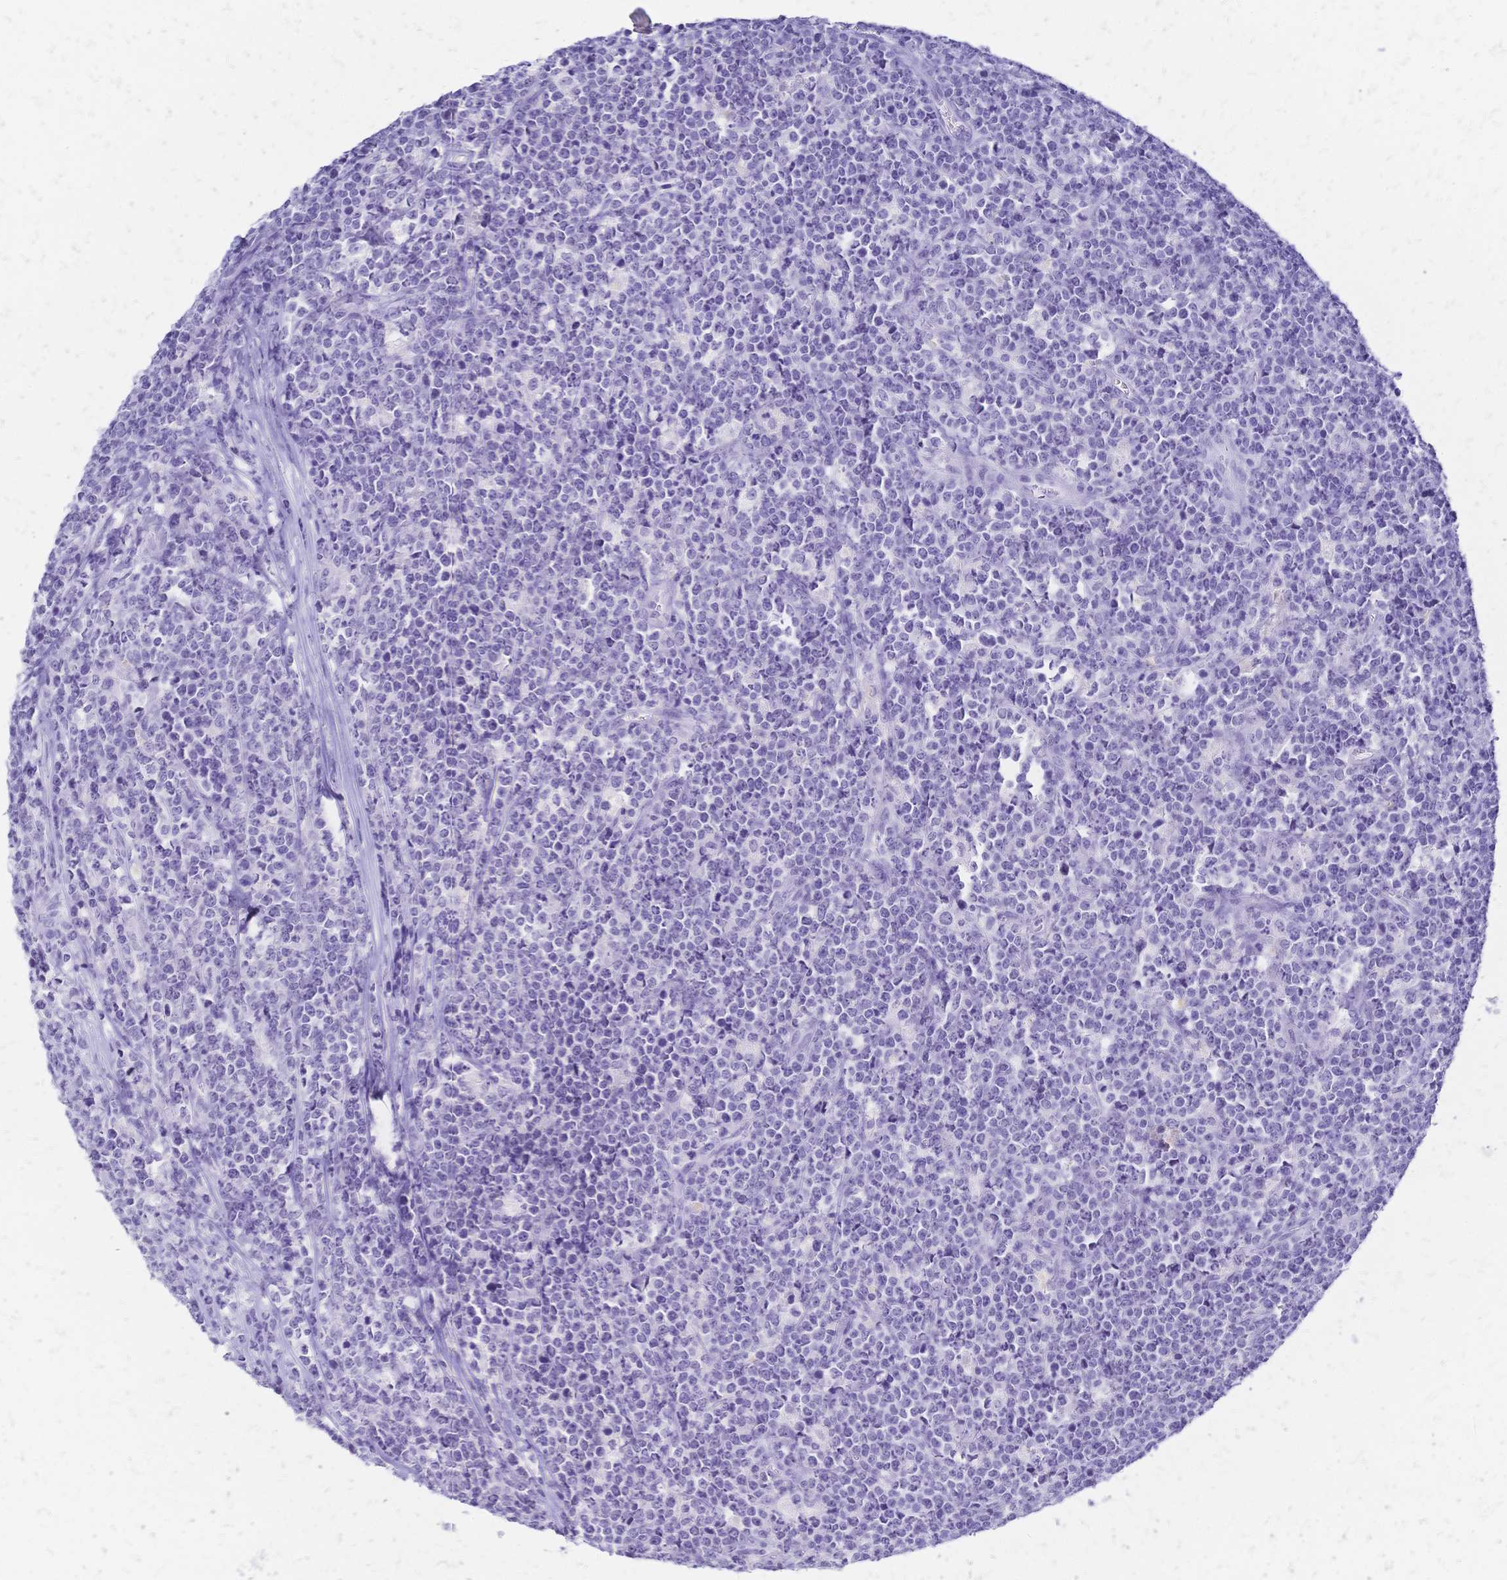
{"staining": {"intensity": "negative", "quantity": "none", "location": "none"}, "tissue": "lymphoma", "cell_type": "Tumor cells", "image_type": "cancer", "snomed": [{"axis": "morphology", "description": "Malignant lymphoma, non-Hodgkin's type, High grade"}, {"axis": "topography", "description": "Small intestine"}], "caption": "A high-resolution histopathology image shows immunohistochemistry staining of lymphoma, which reveals no significant expression in tumor cells.", "gene": "FA2H", "patient": {"sex": "female", "age": 56}}